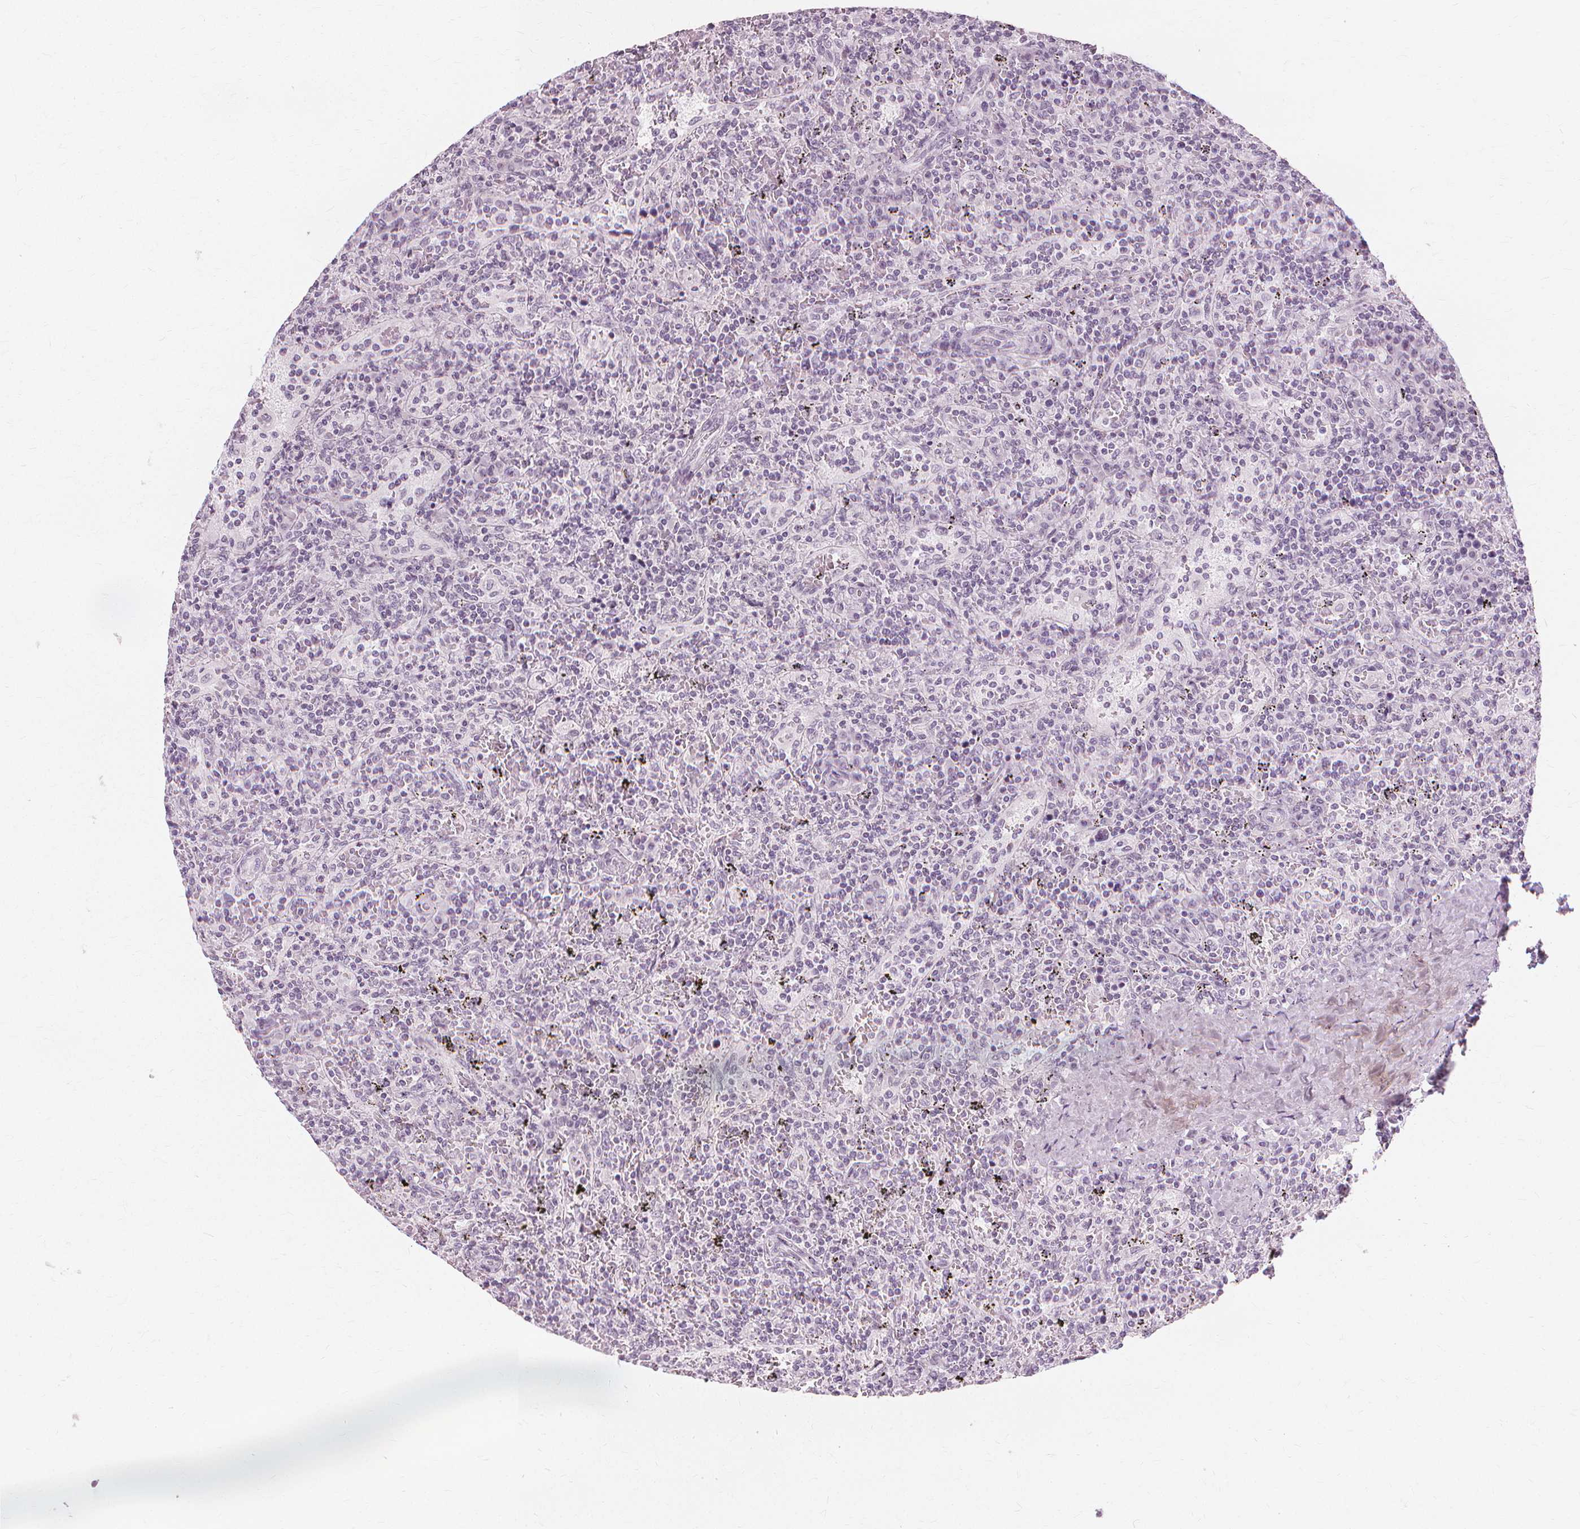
{"staining": {"intensity": "negative", "quantity": "none", "location": "none"}, "tissue": "lymphoma", "cell_type": "Tumor cells", "image_type": "cancer", "snomed": [{"axis": "morphology", "description": "Malignant lymphoma, non-Hodgkin's type, Low grade"}, {"axis": "topography", "description": "Spleen"}], "caption": "An image of malignant lymphoma, non-Hodgkin's type (low-grade) stained for a protein exhibits no brown staining in tumor cells.", "gene": "NXPE1", "patient": {"sex": "male", "age": 62}}